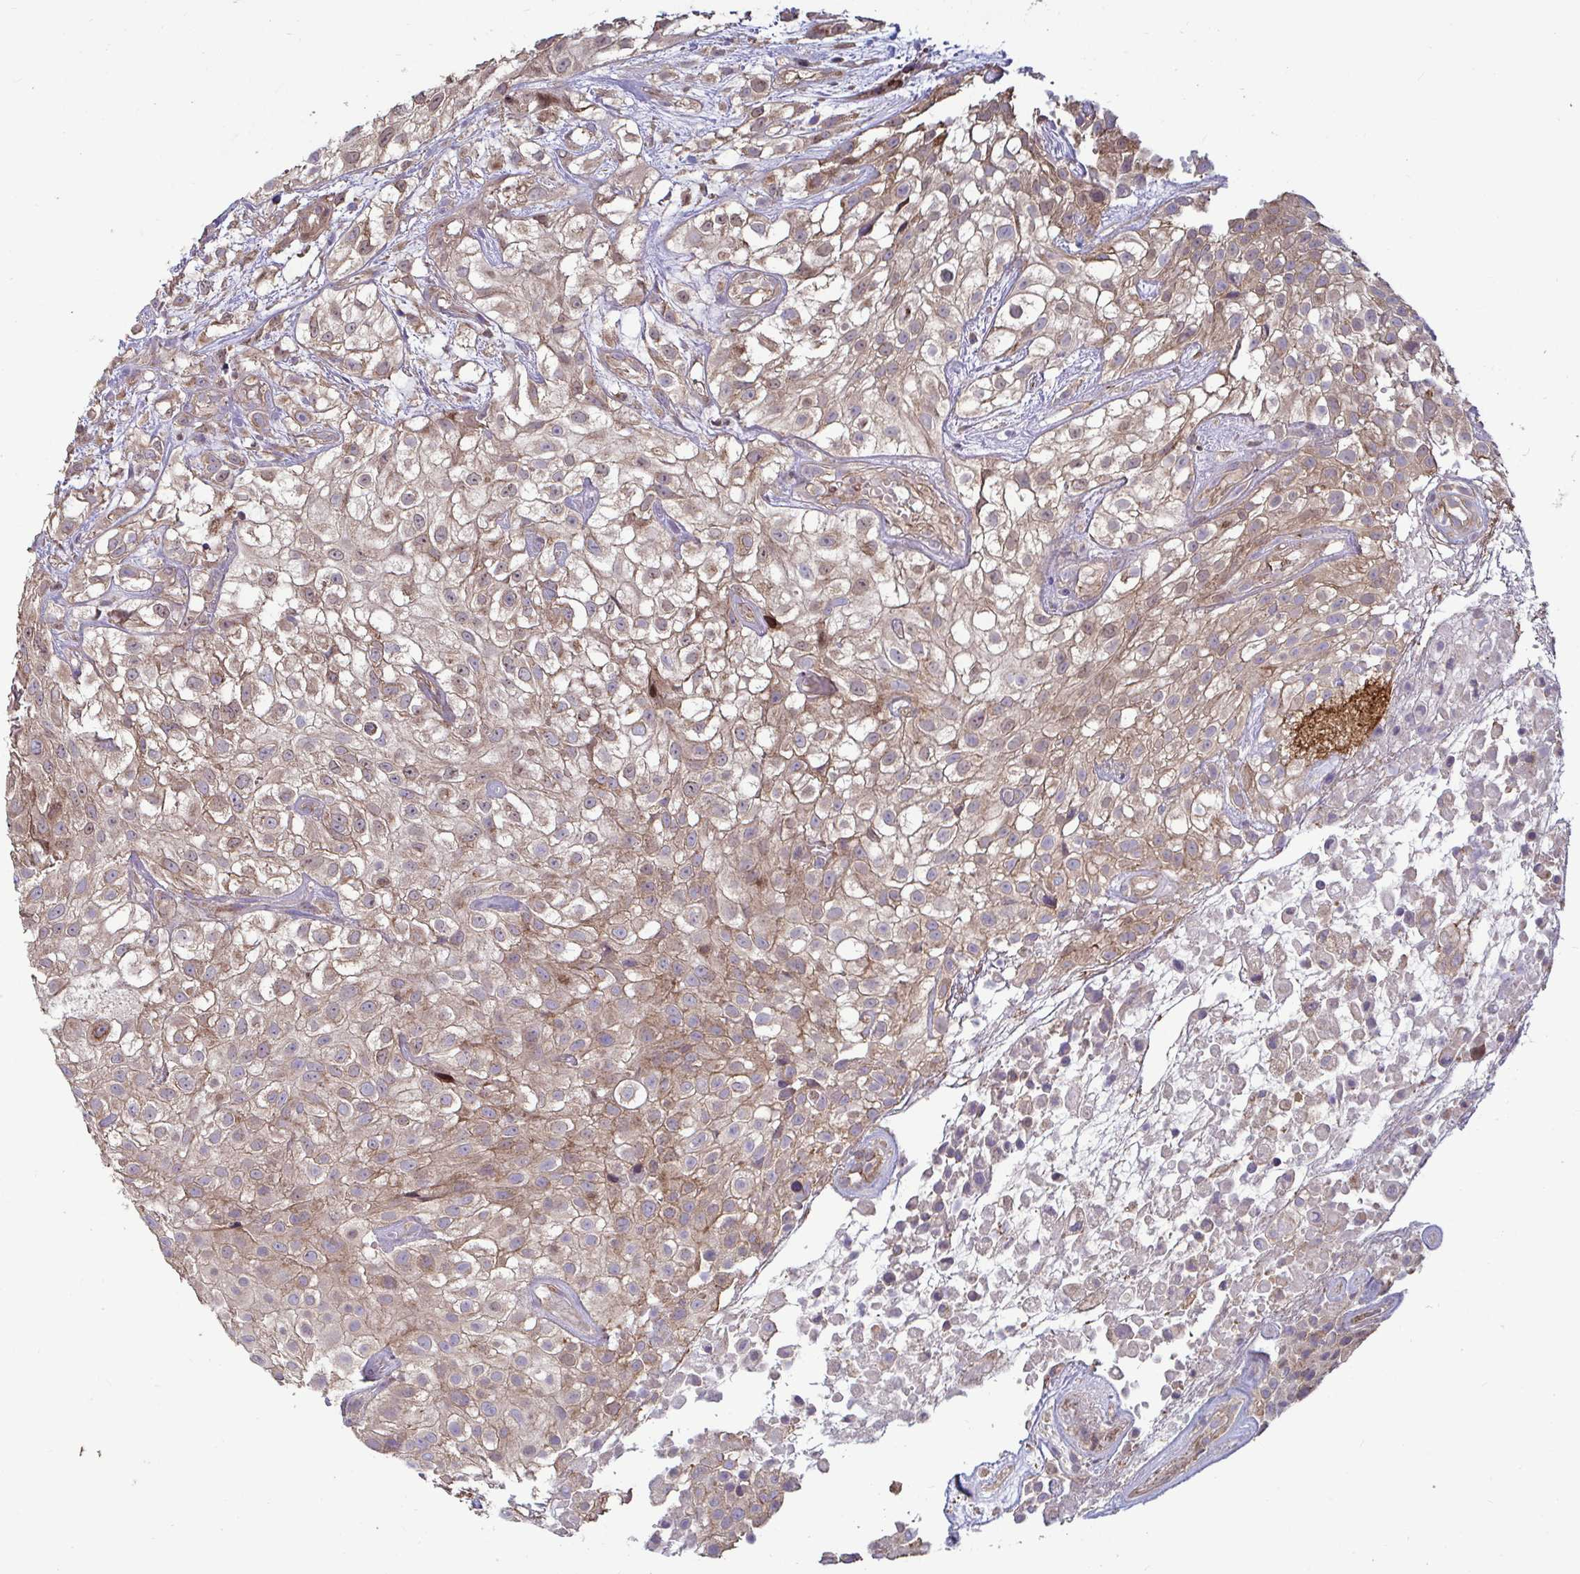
{"staining": {"intensity": "moderate", "quantity": ">75%", "location": "cytoplasmic/membranous"}, "tissue": "urothelial cancer", "cell_type": "Tumor cells", "image_type": "cancer", "snomed": [{"axis": "morphology", "description": "Urothelial carcinoma, High grade"}, {"axis": "topography", "description": "Urinary bladder"}], "caption": "Approximately >75% of tumor cells in high-grade urothelial carcinoma exhibit moderate cytoplasmic/membranous protein positivity as visualized by brown immunohistochemical staining.", "gene": "SPRY1", "patient": {"sex": "male", "age": 56}}